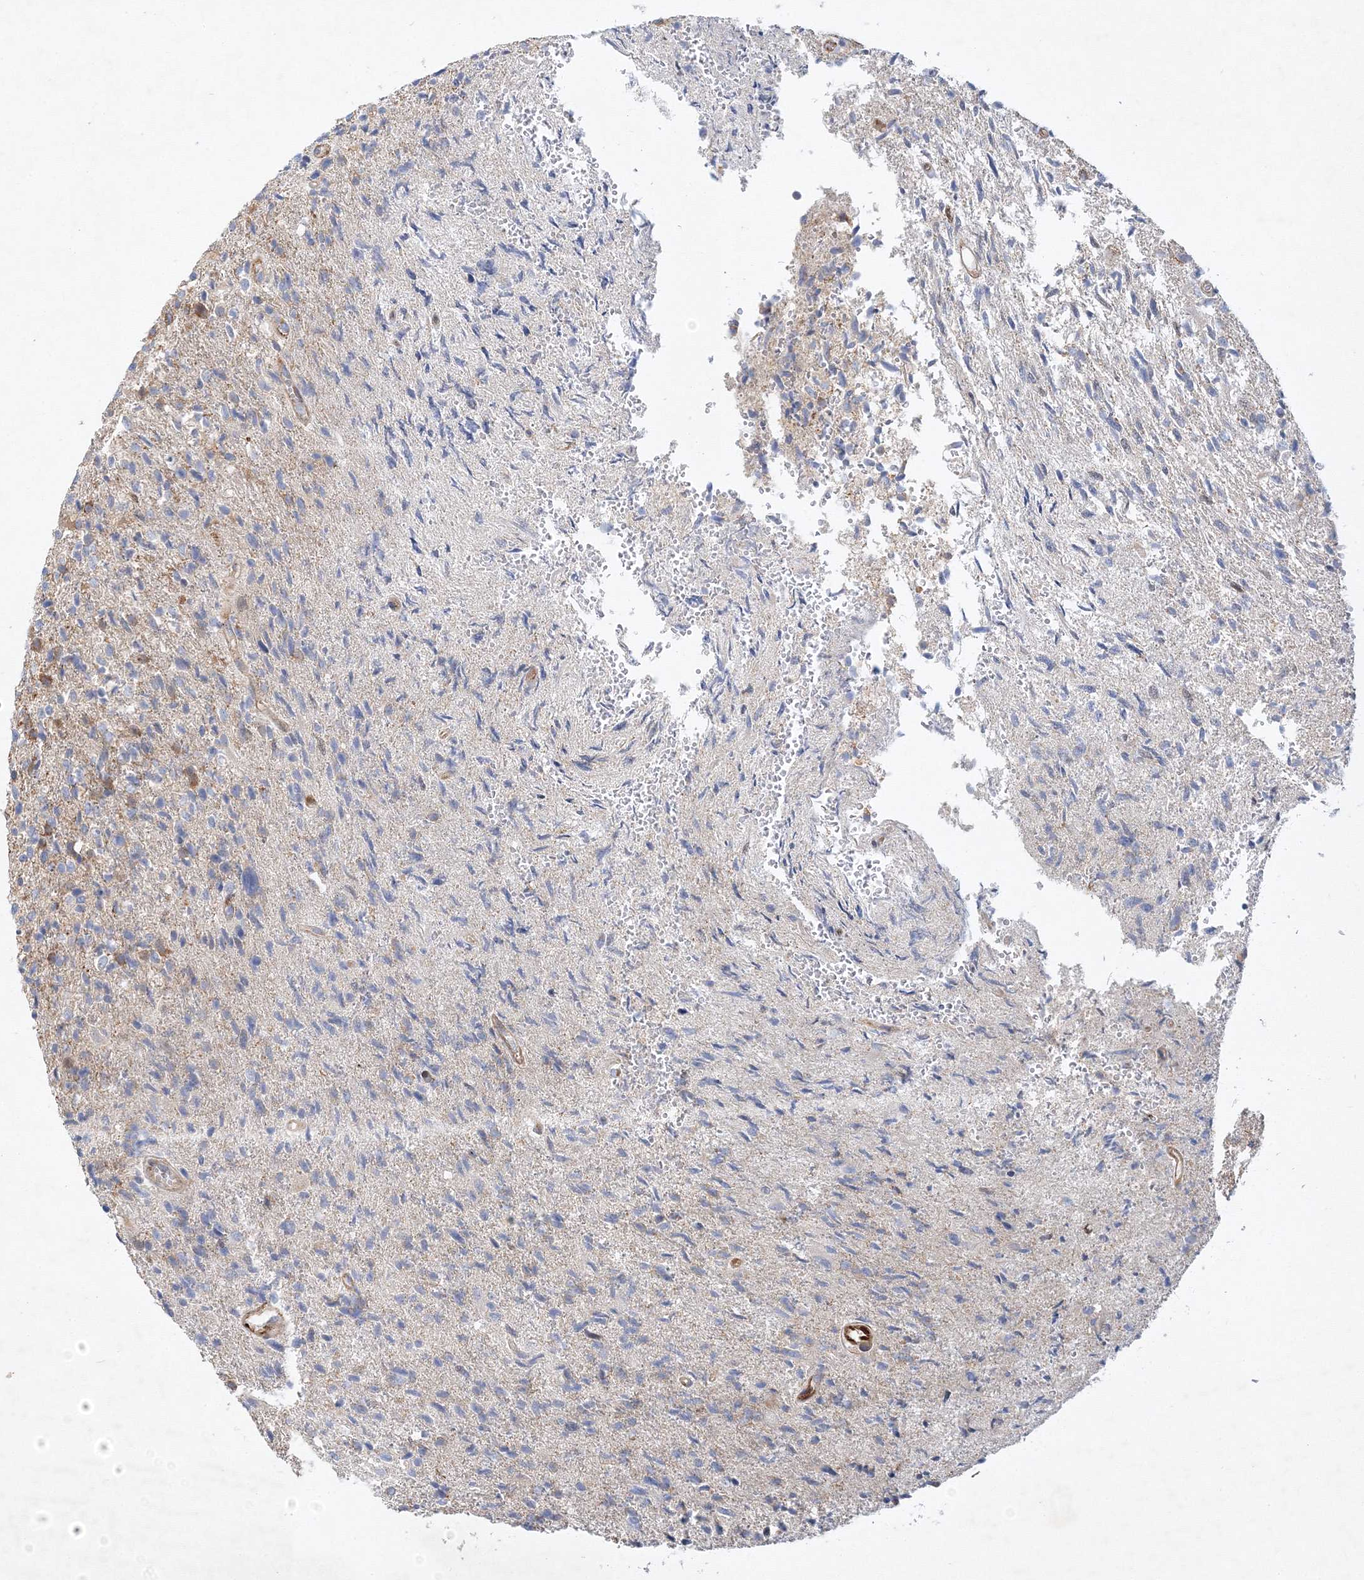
{"staining": {"intensity": "negative", "quantity": "none", "location": "none"}, "tissue": "glioma", "cell_type": "Tumor cells", "image_type": "cancer", "snomed": [{"axis": "morphology", "description": "Glioma, malignant, High grade"}, {"axis": "topography", "description": "Brain"}], "caption": "IHC histopathology image of human malignant high-grade glioma stained for a protein (brown), which exhibits no expression in tumor cells.", "gene": "ZFYVE16", "patient": {"sex": "male", "age": 72}}